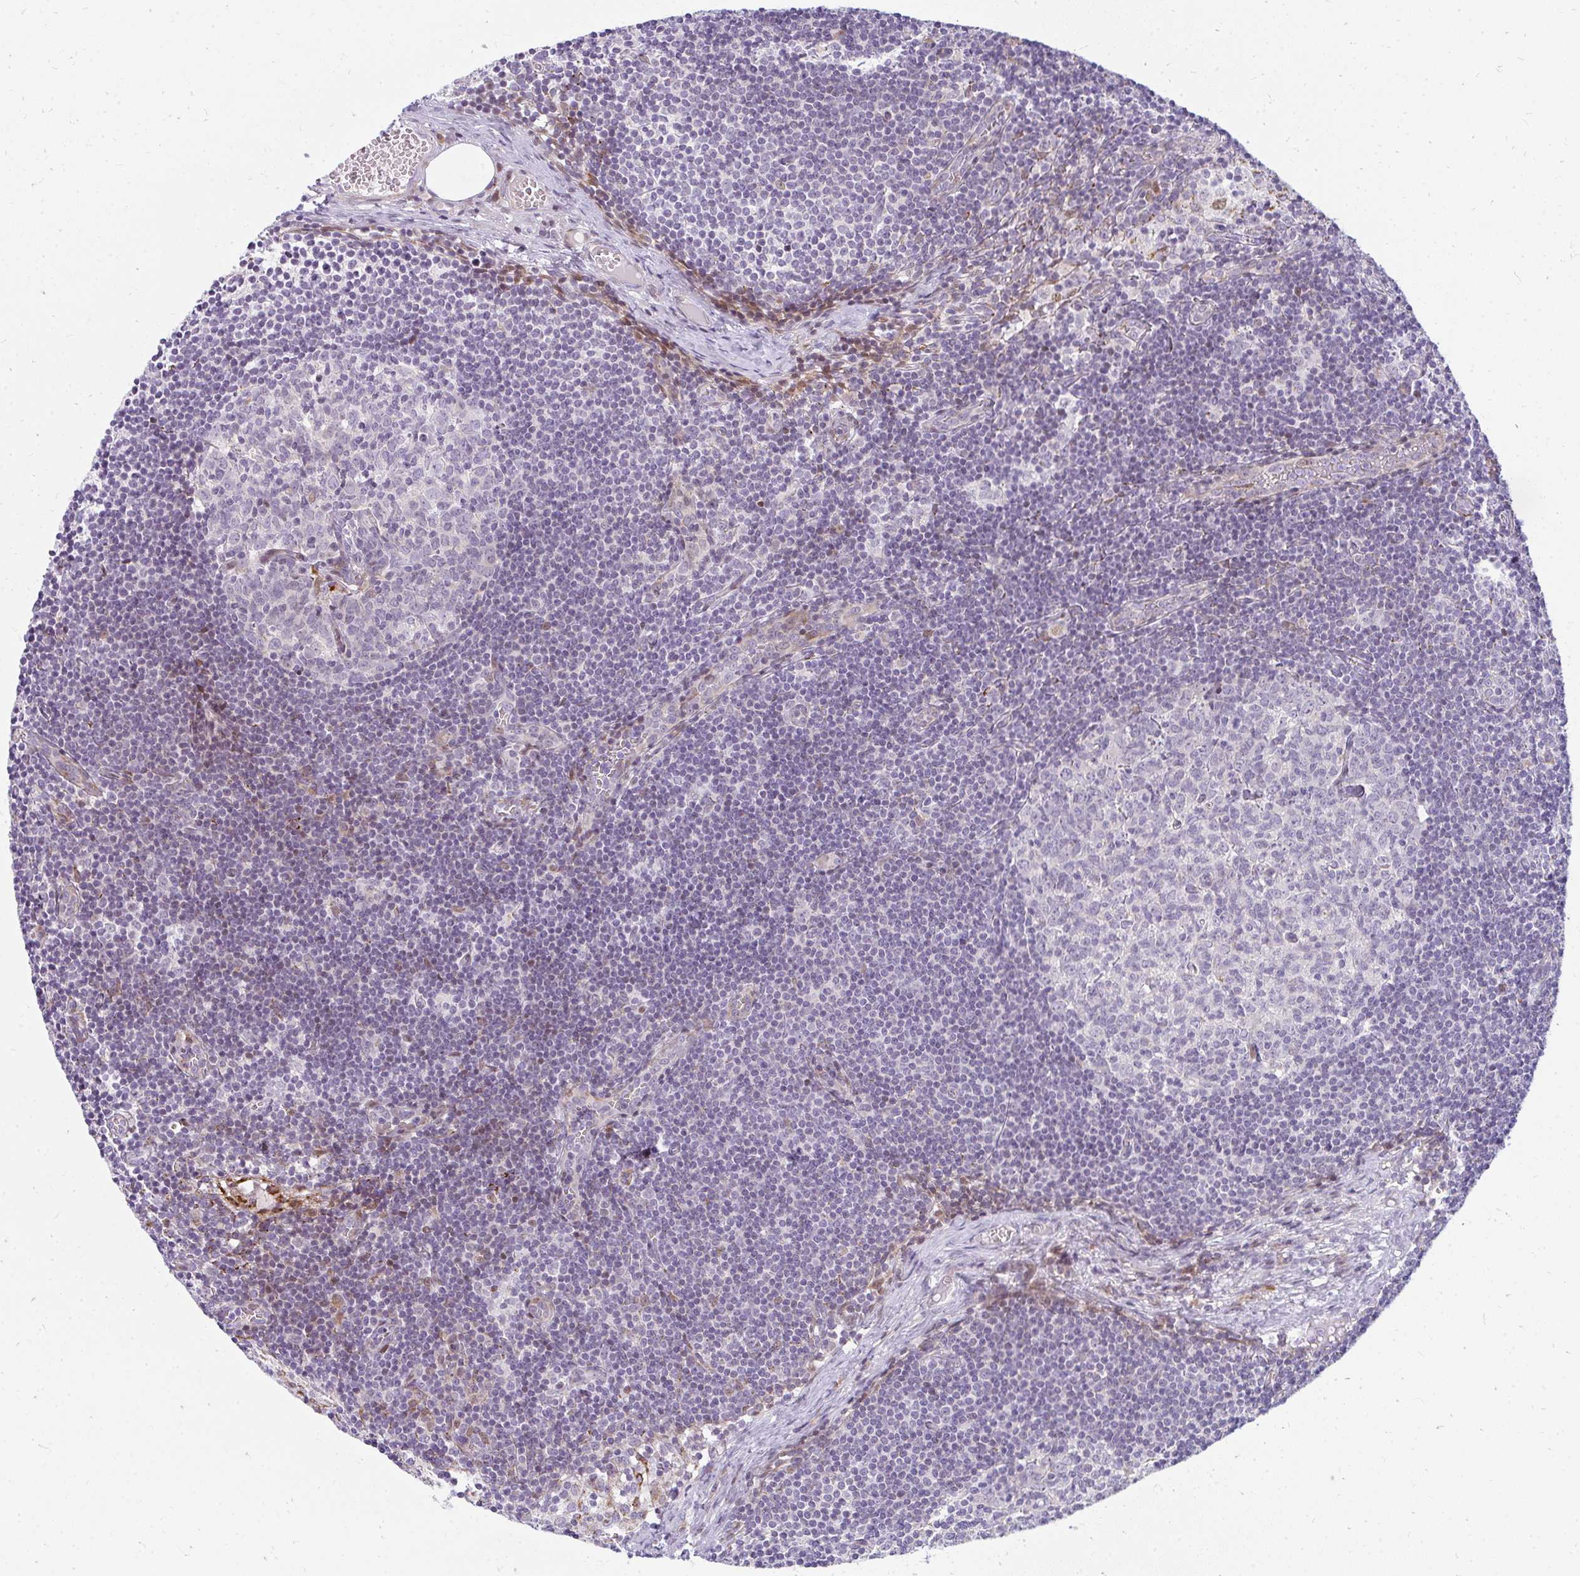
{"staining": {"intensity": "negative", "quantity": "none", "location": "none"}, "tissue": "lymph node", "cell_type": "Germinal center cells", "image_type": "normal", "snomed": [{"axis": "morphology", "description": "Normal tissue, NOS"}, {"axis": "topography", "description": "Lymph node"}], "caption": "Immunohistochemistry (IHC) image of unremarkable lymph node stained for a protein (brown), which exhibits no staining in germinal center cells.", "gene": "PLA2G5", "patient": {"sex": "female", "age": 31}}